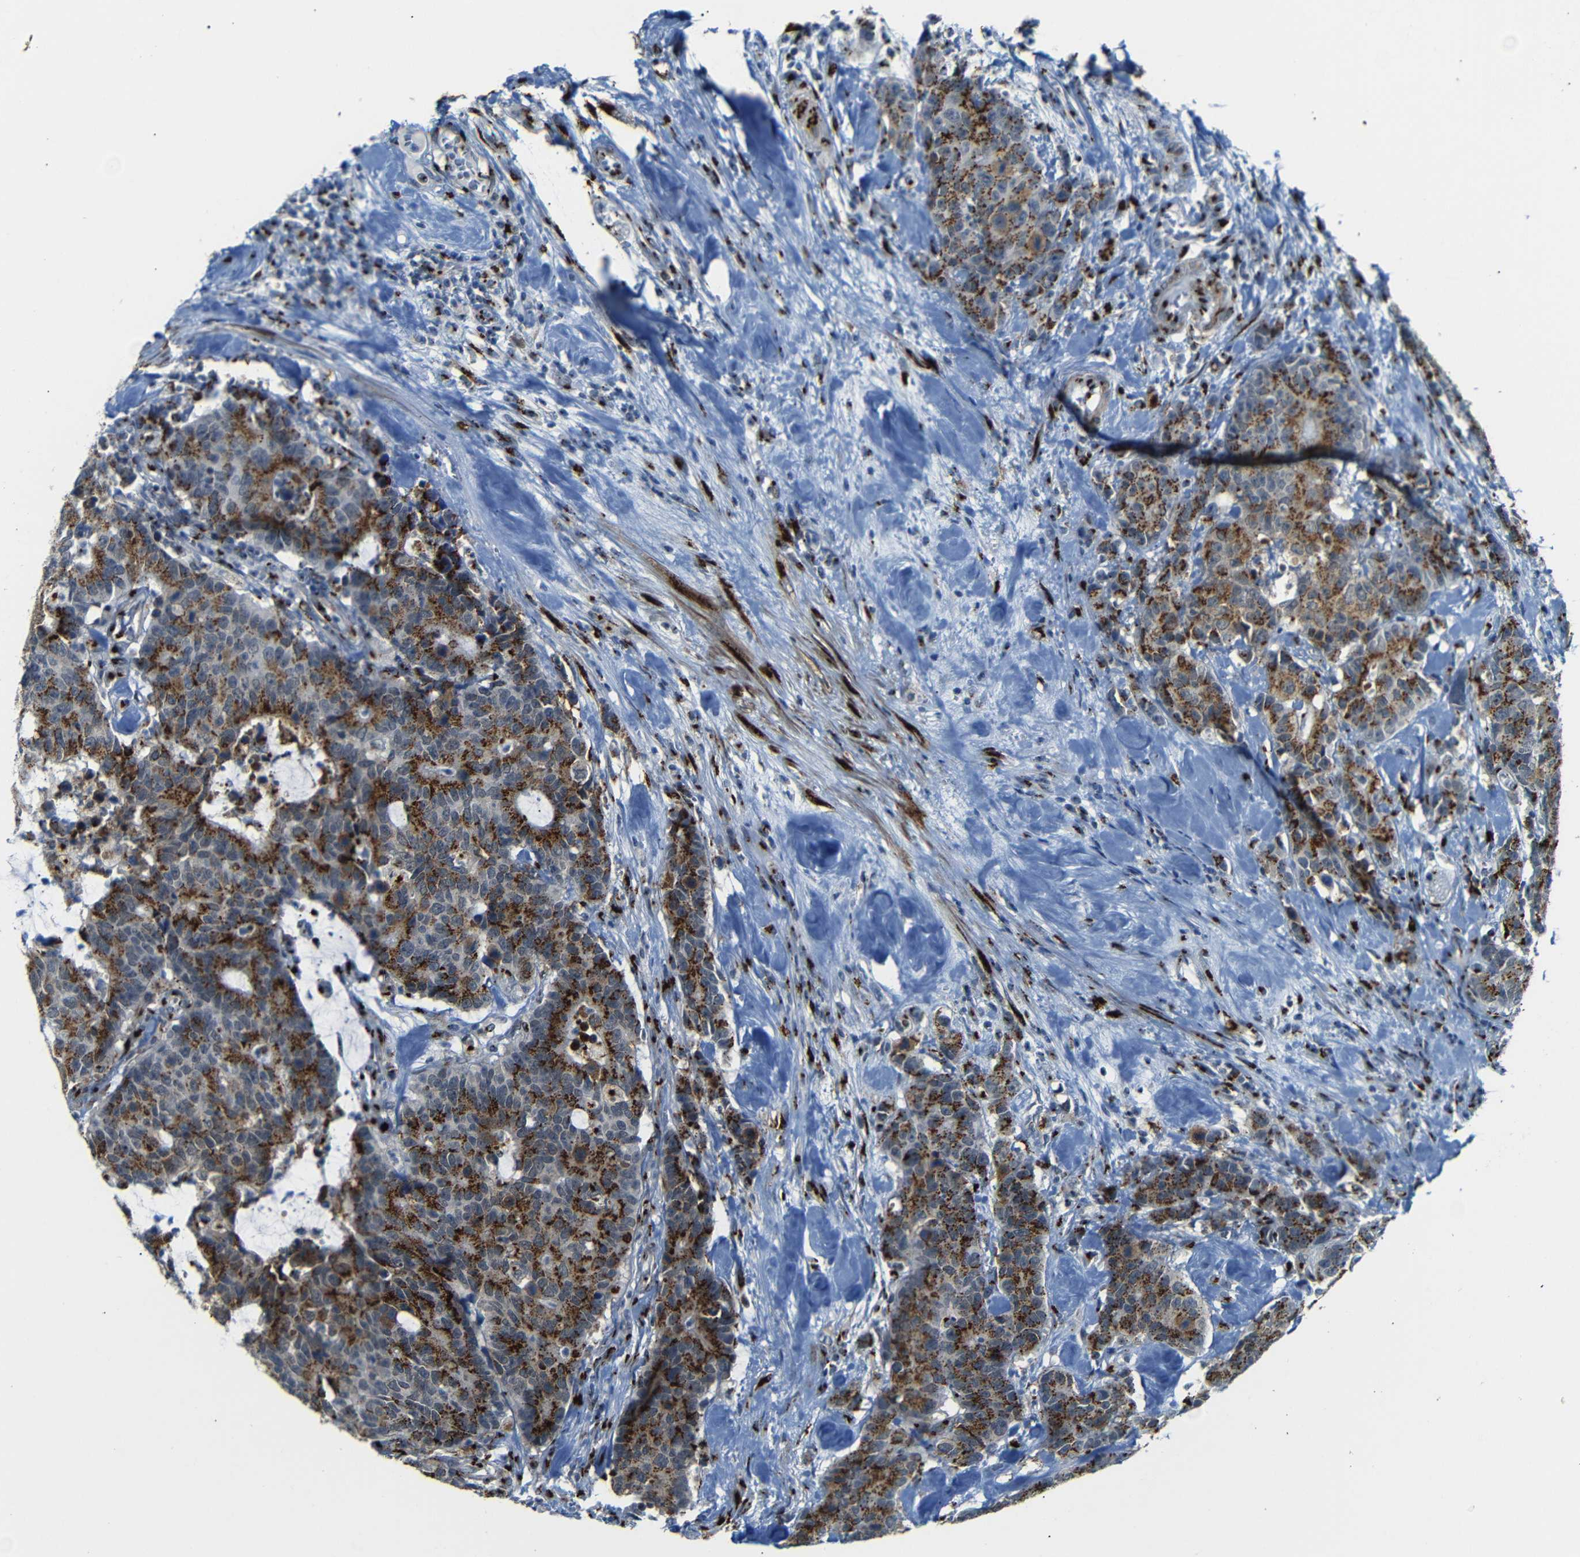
{"staining": {"intensity": "strong", "quantity": ">75%", "location": "cytoplasmic/membranous"}, "tissue": "colorectal cancer", "cell_type": "Tumor cells", "image_type": "cancer", "snomed": [{"axis": "morphology", "description": "Adenocarcinoma, NOS"}, {"axis": "topography", "description": "Colon"}], "caption": "There is high levels of strong cytoplasmic/membranous positivity in tumor cells of colorectal cancer, as demonstrated by immunohistochemical staining (brown color).", "gene": "TGOLN2", "patient": {"sex": "female", "age": 86}}